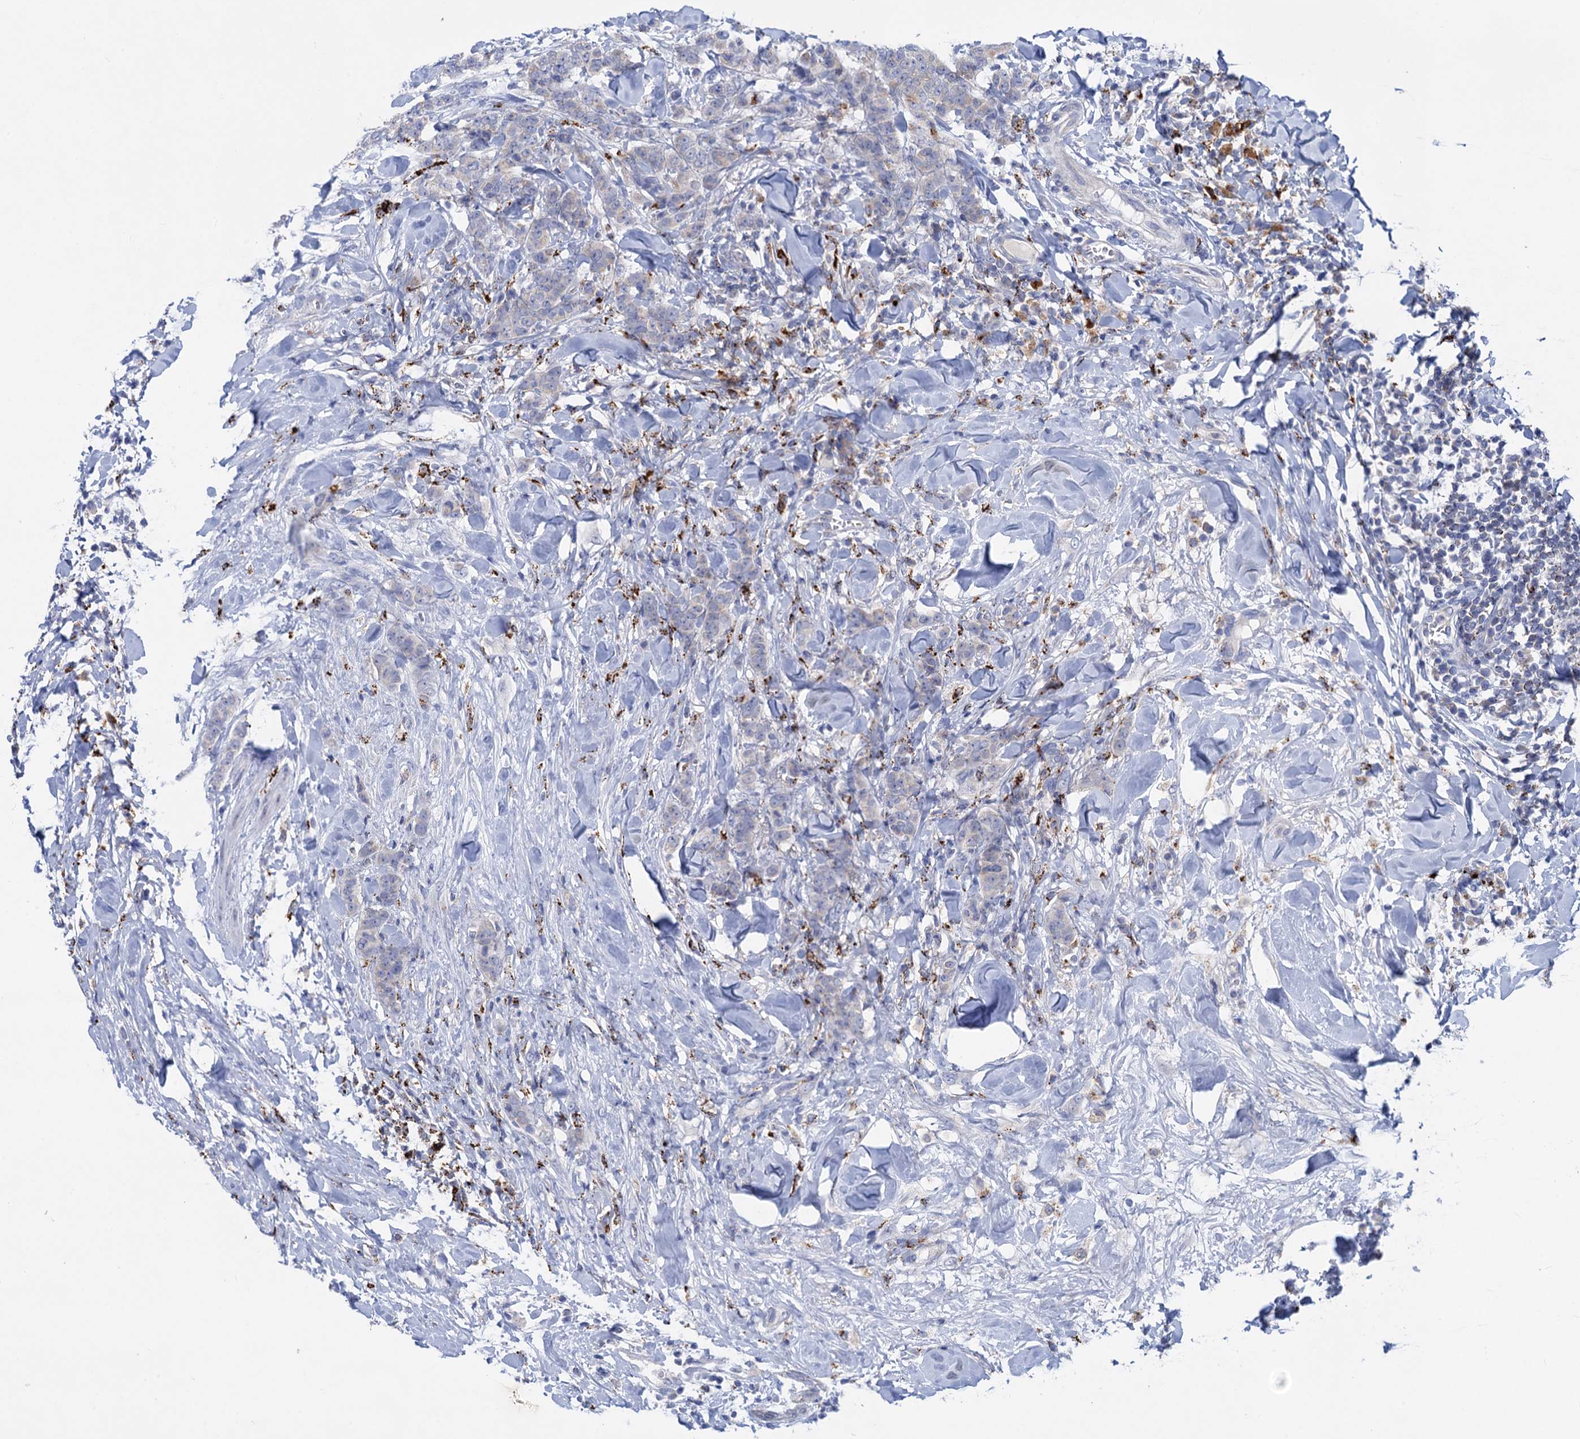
{"staining": {"intensity": "negative", "quantity": "none", "location": "none"}, "tissue": "breast cancer", "cell_type": "Tumor cells", "image_type": "cancer", "snomed": [{"axis": "morphology", "description": "Duct carcinoma"}, {"axis": "topography", "description": "Breast"}], "caption": "High magnification brightfield microscopy of breast cancer (invasive ductal carcinoma) stained with DAB (brown) and counterstained with hematoxylin (blue): tumor cells show no significant expression.", "gene": "ANKS3", "patient": {"sex": "female", "age": 40}}